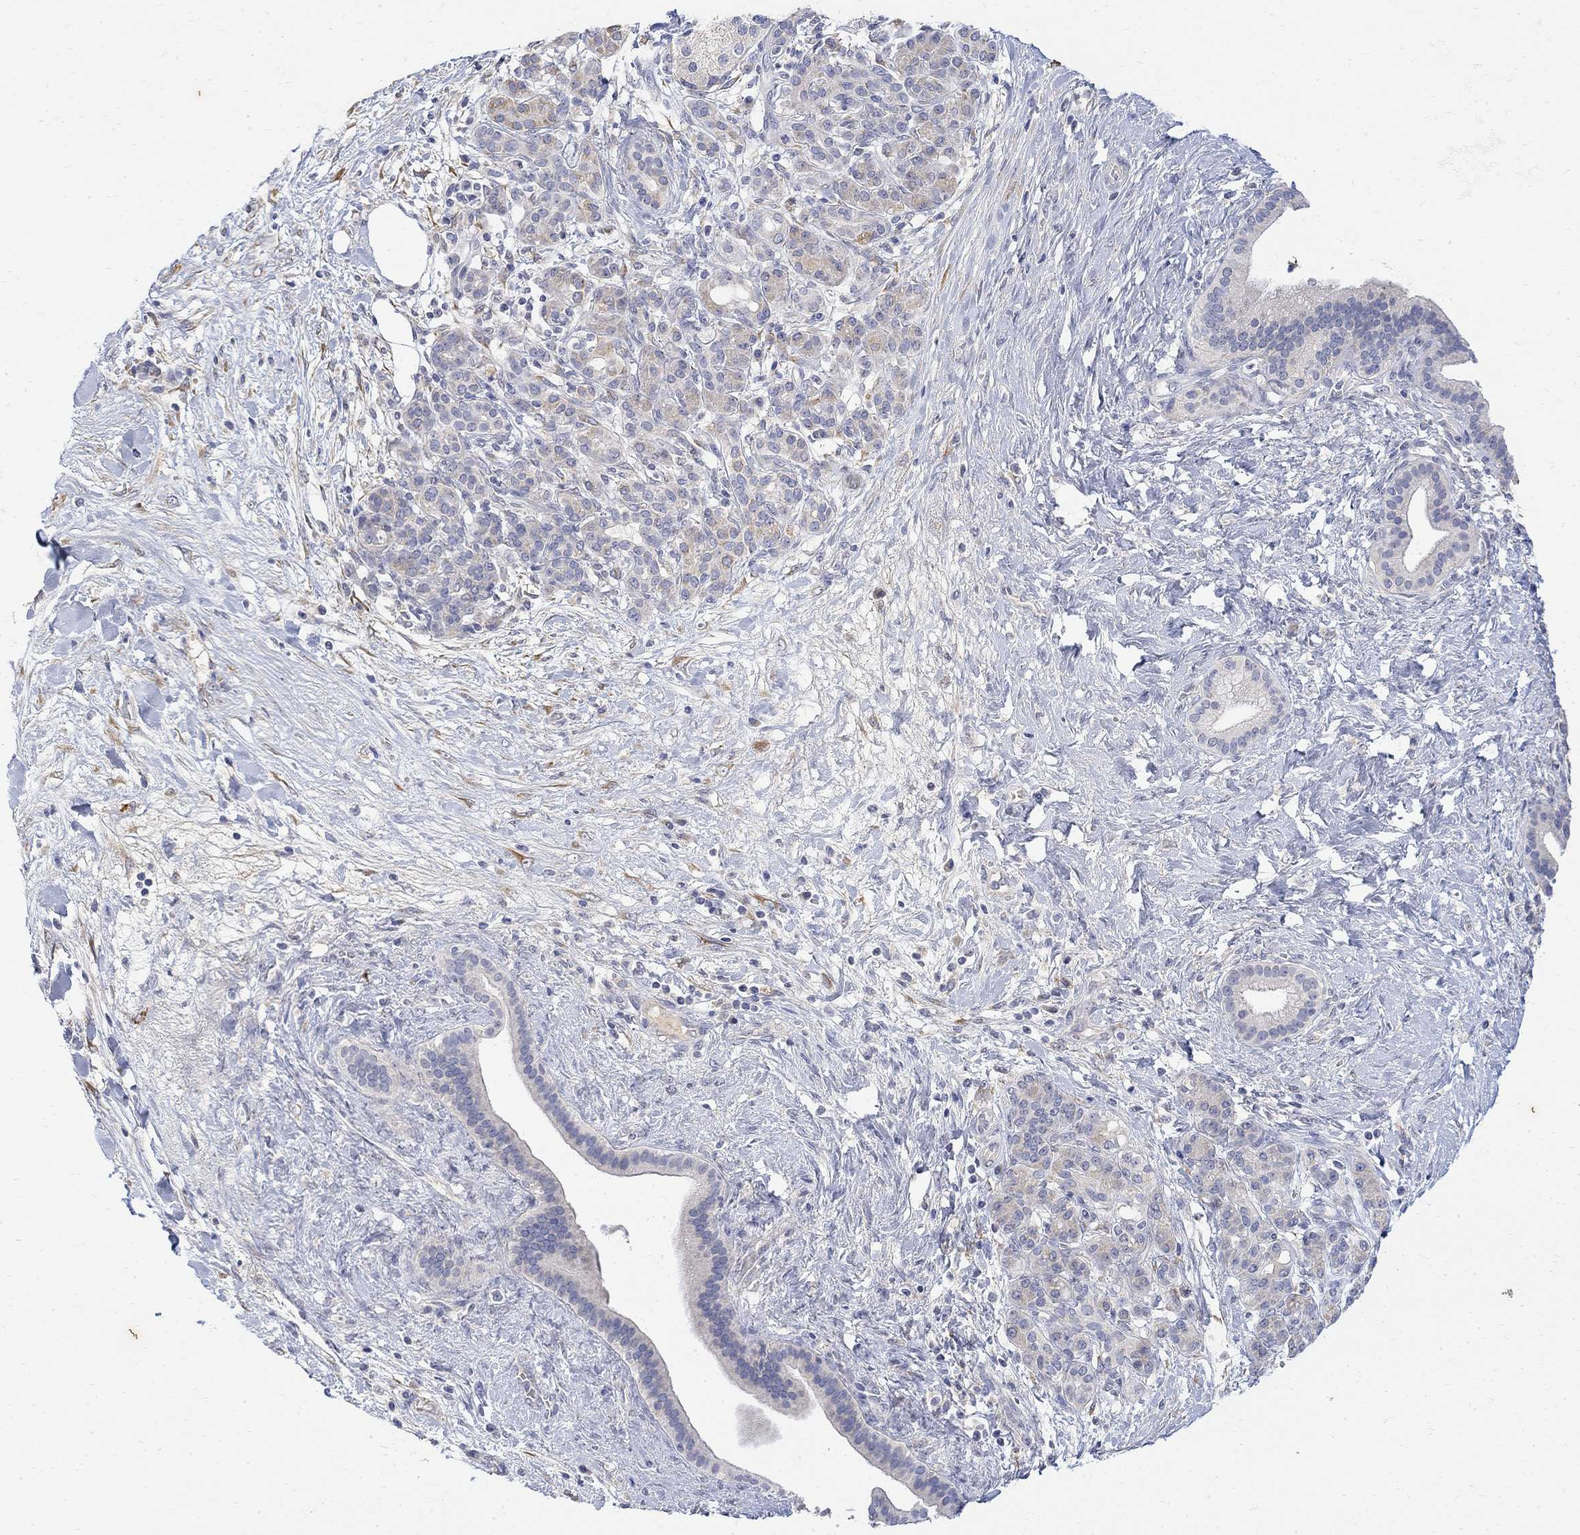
{"staining": {"intensity": "weak", "quantity": "<25%", "location": "cytoplasmic/membranous"}, "tissue": "pancreatic cancer", "cell_type": "Tumor cells", "image_type": "cancer", "snomed": [{"axis": "morphology", "description": "Adenocarcinoma, NOS"}, {"axis": "topography", "description": "Pancreas"}], "caption": "Immunohistochemistry micrograph of human pancreatic cancer stained for a protein (brown), which reveals no expression in tumor cells.", "gene": "FNDC5", "patient": {"sex": "male", "age": 44}}